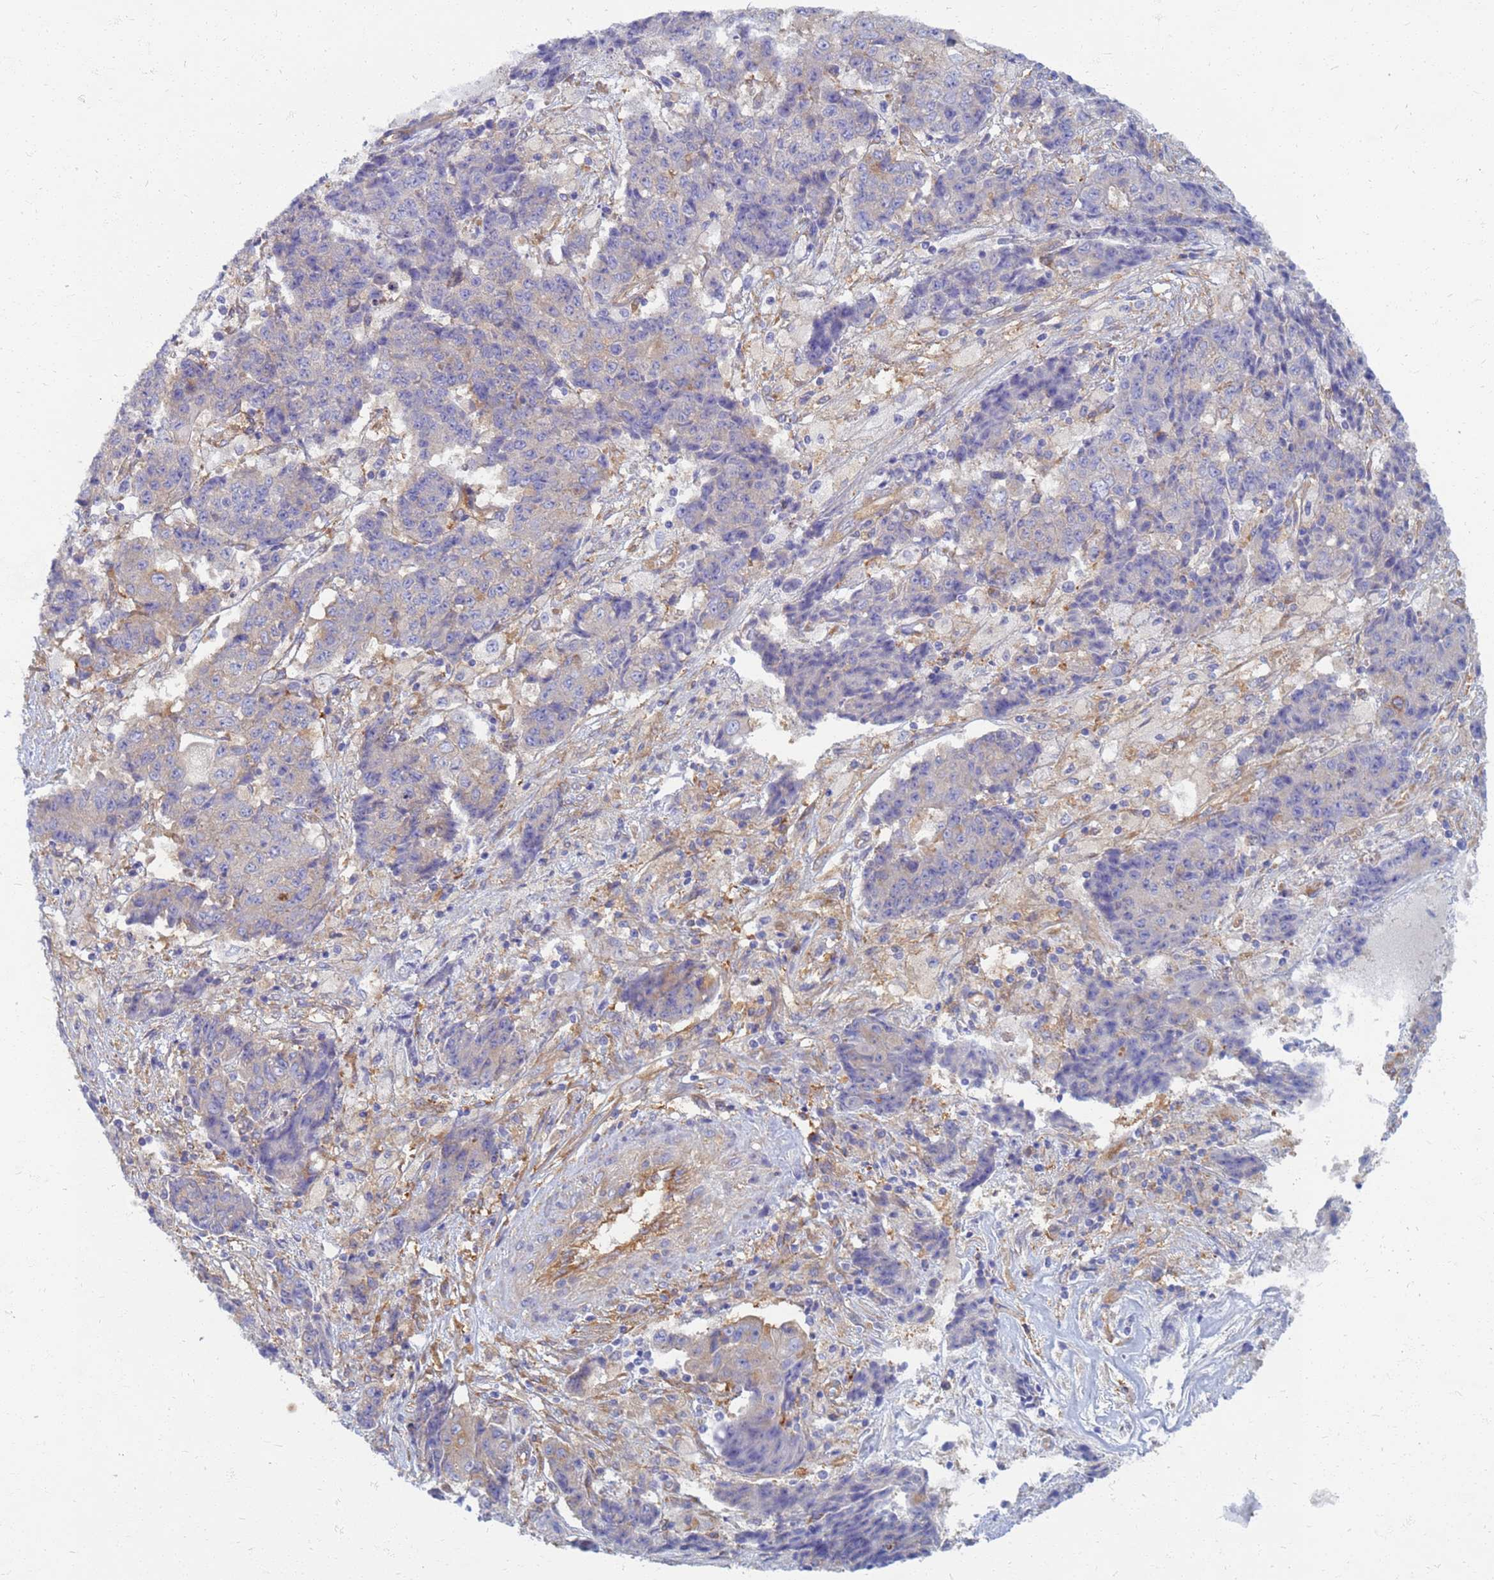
{"staining": {"intensity": "negative", "quantity": "none", "location": "none"}, "tissue": "ovarian cancer", "cell_type": "Tumor cells", "image_type": "cancer", "snomed": [{"axis": "morphology", "description": "Carcinoma, endometroid"}, {"axis": "topography", "description": "Ovary"}], "caption": "The micrograph shows no significant positivity in tumor cells of ovarian endometroid carcinoma. (DAB immunohistochemistry (IHC), high magnification).", "gene": "EEA1", "patient": {"sex": "female", "age": 42}}